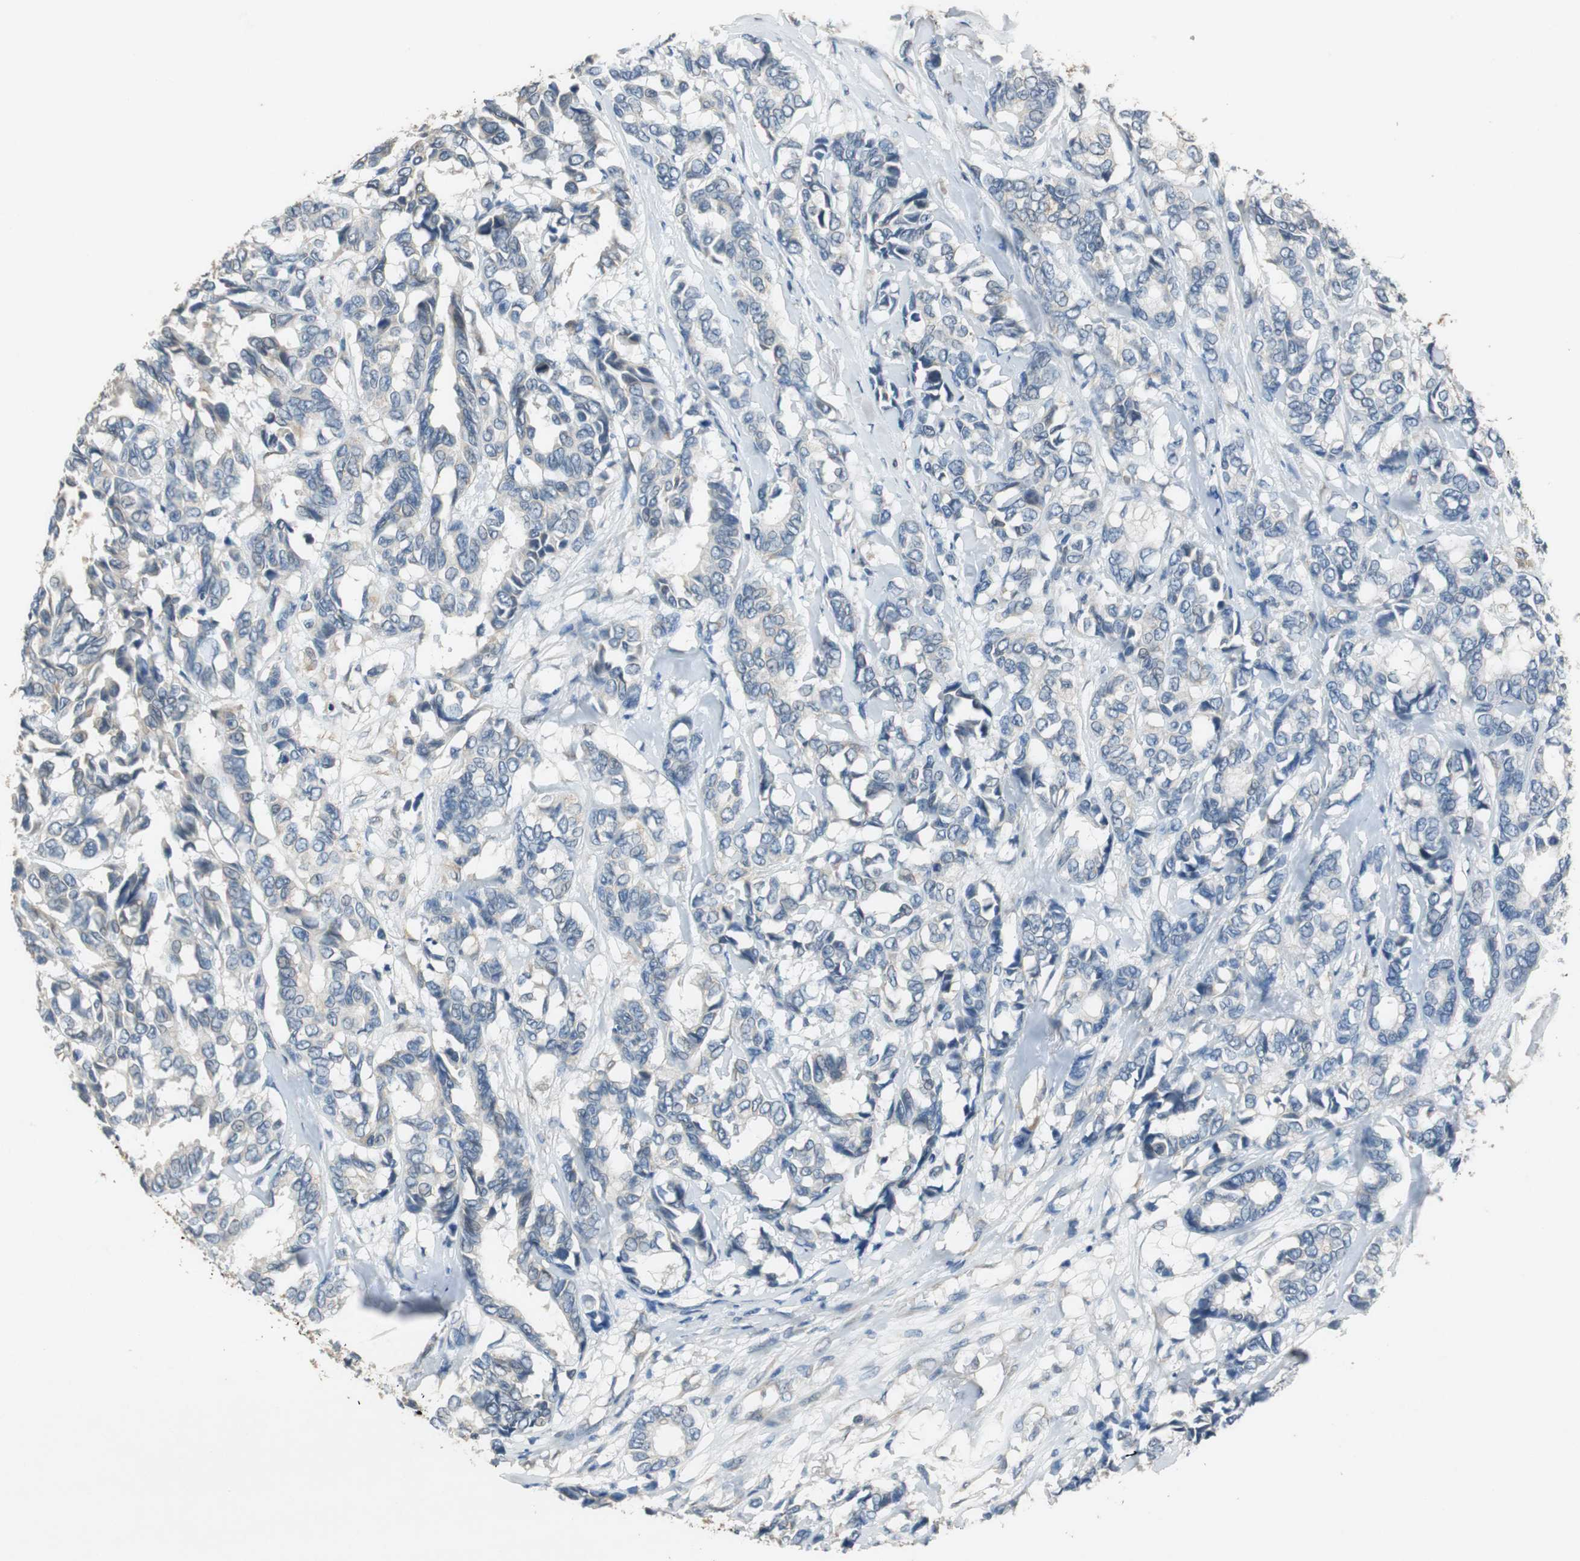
{"staining": {"intensity": "negative", "quantity": "none", "location": "none"}, "tissue": "breast cancer", "cell_type": "Tumor cells", "image_type": "cancer", "snomed": [{"axis": "morphology", "description": "Duct carcinoma"}, {"axis": "topography", "description": "Breast"}], "caption": "IHC histopathology image of human breast cancer stained for a protein (brown), which exhibits no positivity in tumor cells.", "gene": "ALDH4A1", "patient": {"sex": "female", "age": 87}}